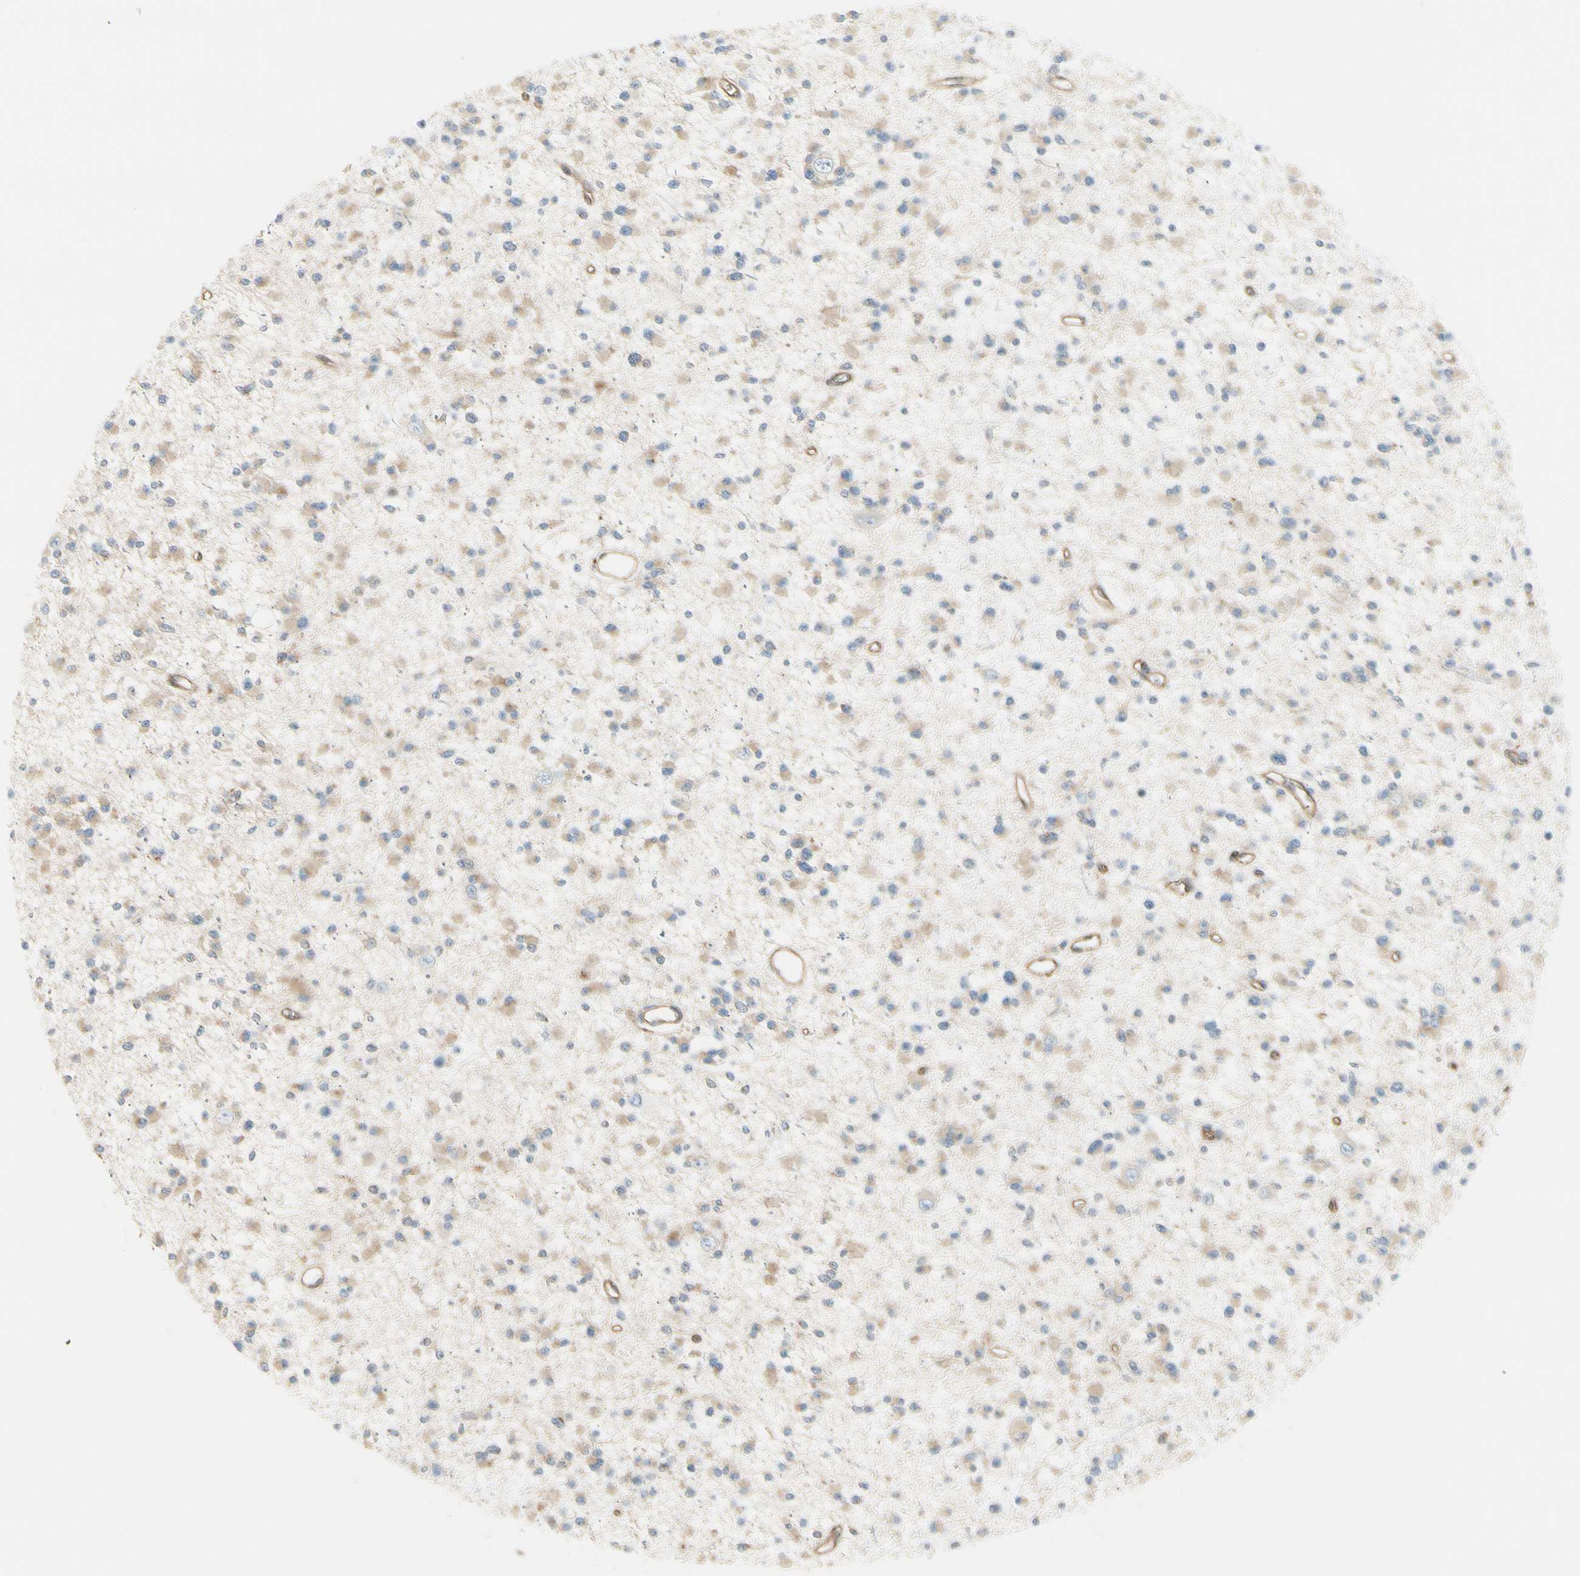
{"staining": {"intensity": "negative", "quantity": "none", "location": "none"}, "tissue": "glioma", "cell_type": "Tumor cells", "image_type": "cancer", "snomed": [{"axis": "morphology", "description": "Glioma, malignant, Low grade"}, {"axis": "topography", "description": "Brain"}], "caption": "Immunohistochemistry of human glioma reveals no expression in tumor cells.", "gene": "AGFG1", "patient": {"sex": "female", "age": 22}}